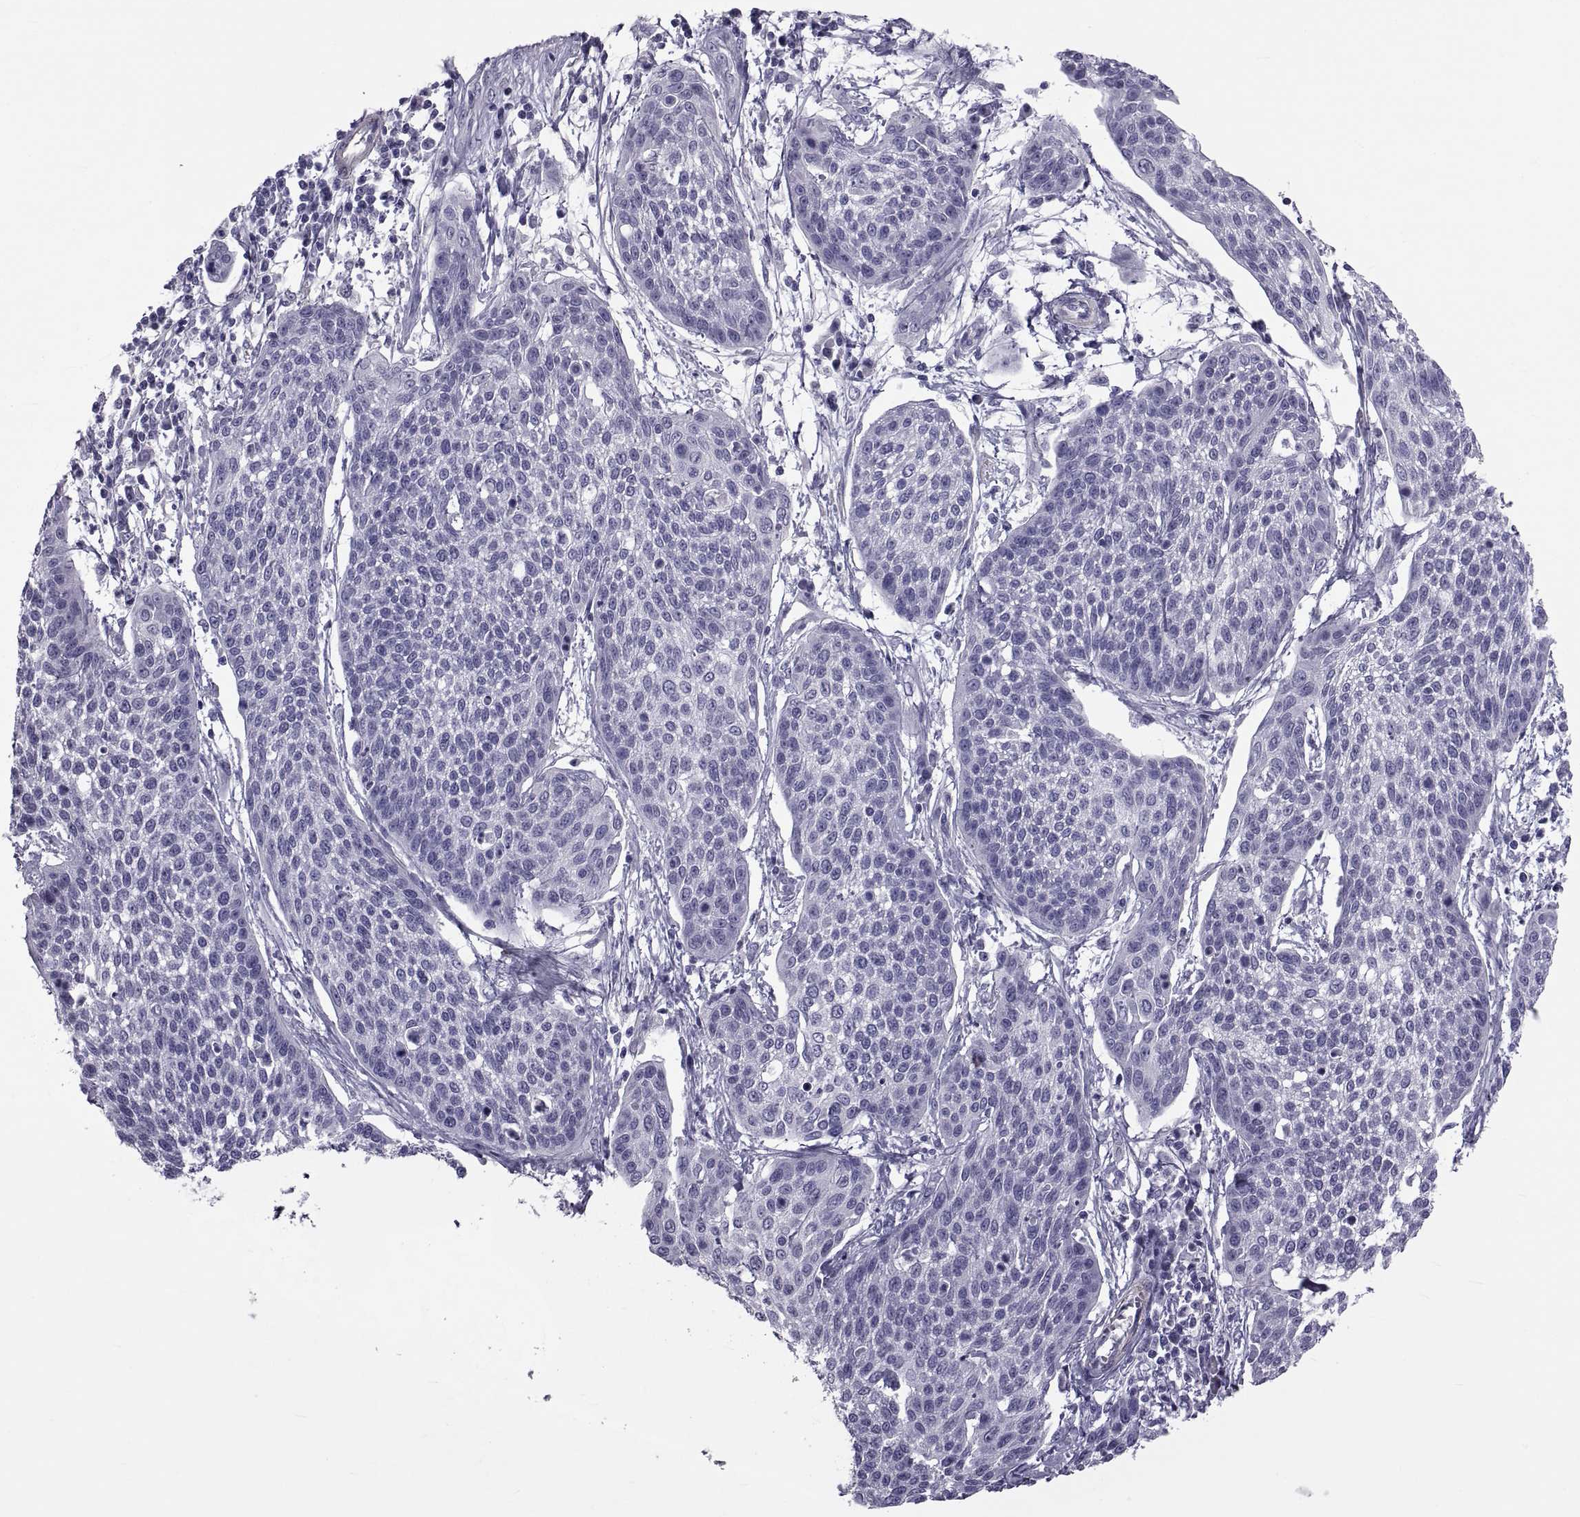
{"staining": {"intensity": "negative", "quantity": "none", "location": "none"}, "tissue": "cervical cancer", "cell_type": "Tumor cells", "image_type": "cancer", "snomed": [{"axis": "morphology", "description": "Squamous cell carcinoma, NOS"}, {"axis": "topography", "description": "Cervix"}], "caption": "IHC histopathology image of neoplastic tissue: cervical cancer stained with DAB shows no significant protein staining in tumor cells.", "gene": "MAGEB1", "patient": {"sex": "female", "age": 34}}